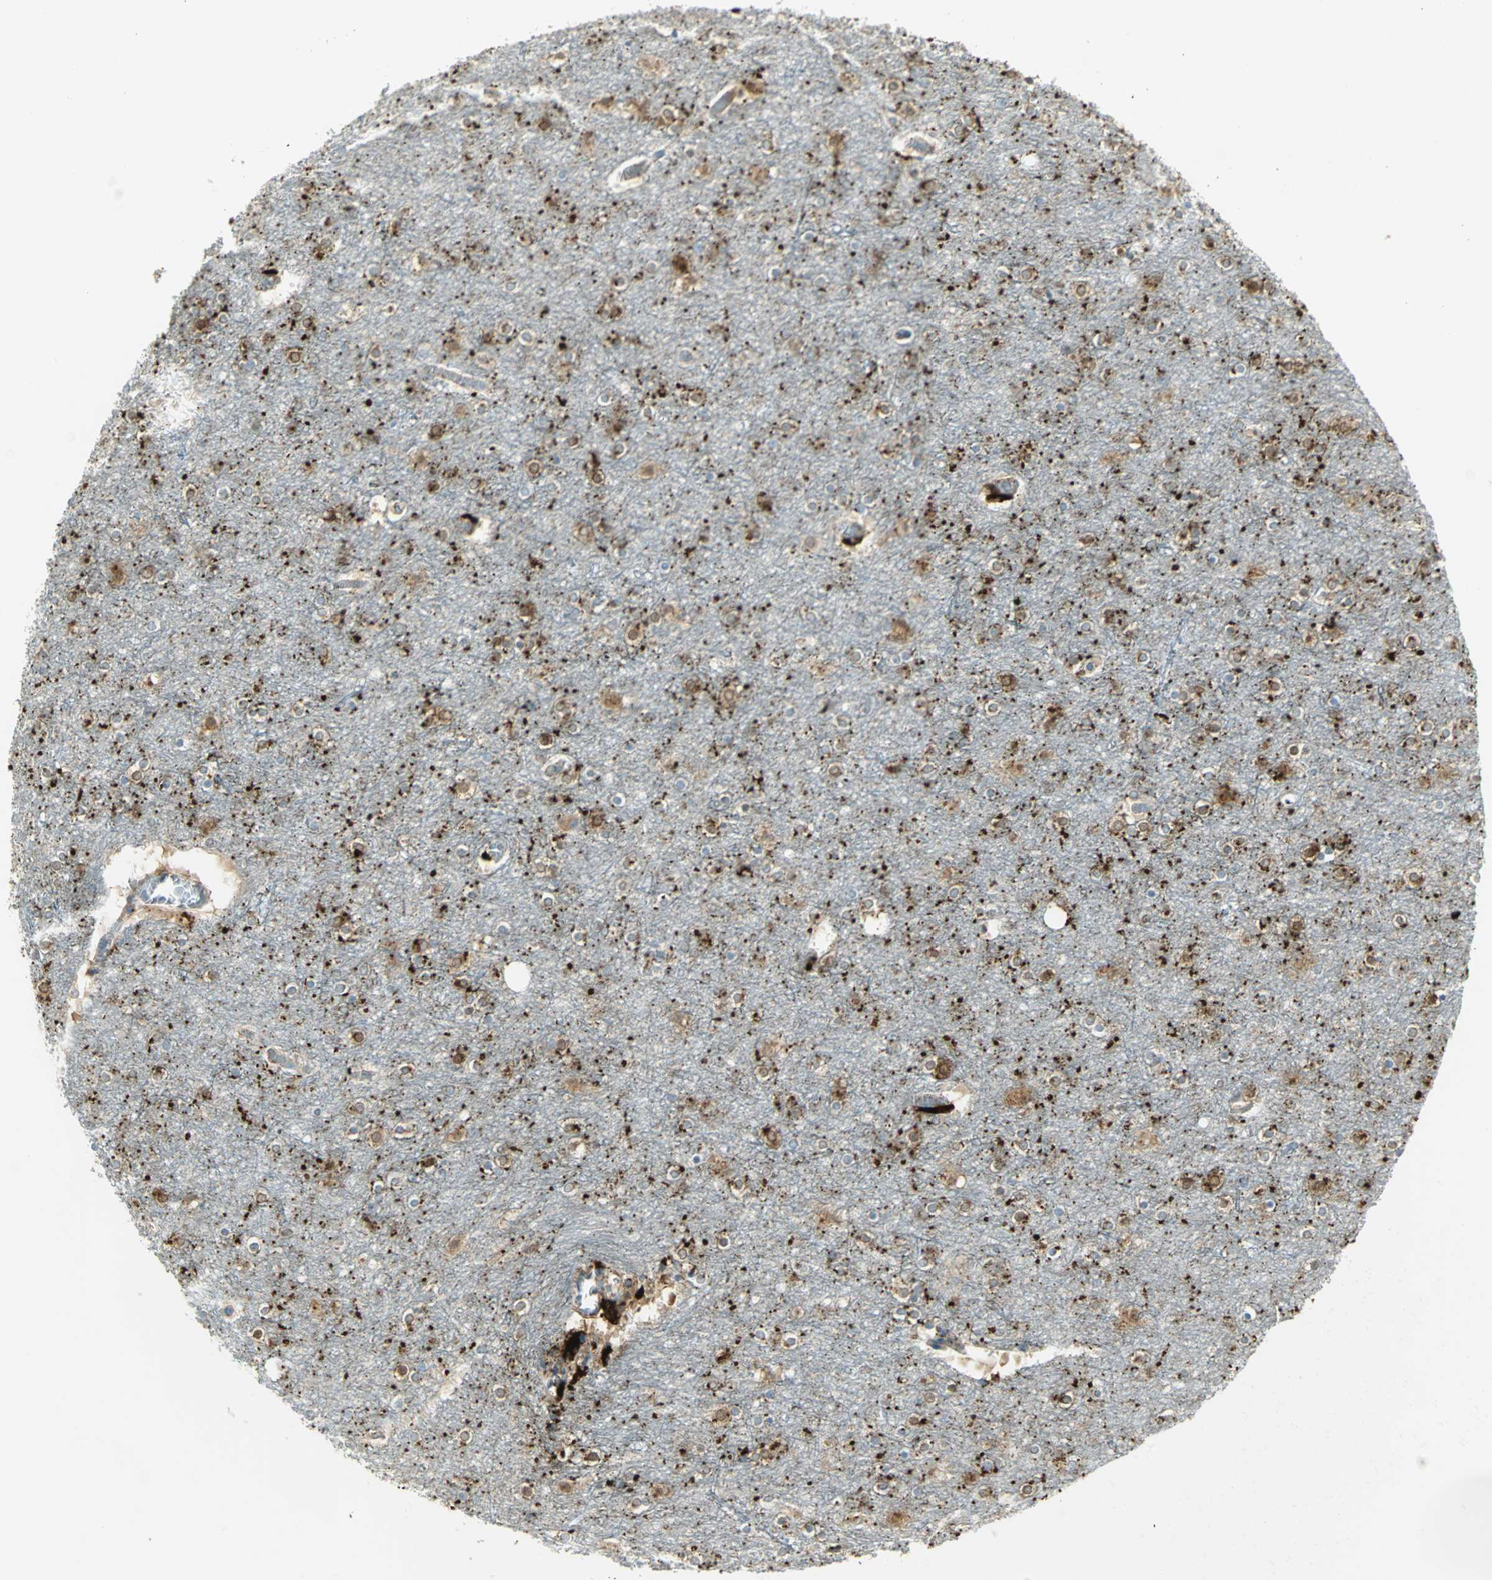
{"staining": {"intensity": "negative", "quantity": "none", "location": "none"}, "tissue": "cerebral cortex", "cell_type": "Endothelial cells", "image_type": "normal", "snomed": [{"axis": "morphology", "description": "Normal tissue, NOS"}, {"axis": "topography", "description": "Cerebral cortex"}], "caption": "This is an IHC image of normal cerebral cortex. There is no expression in endothelial cells.", "gene": "ARSA", "patient": {"sex": "female", "age": 54}}